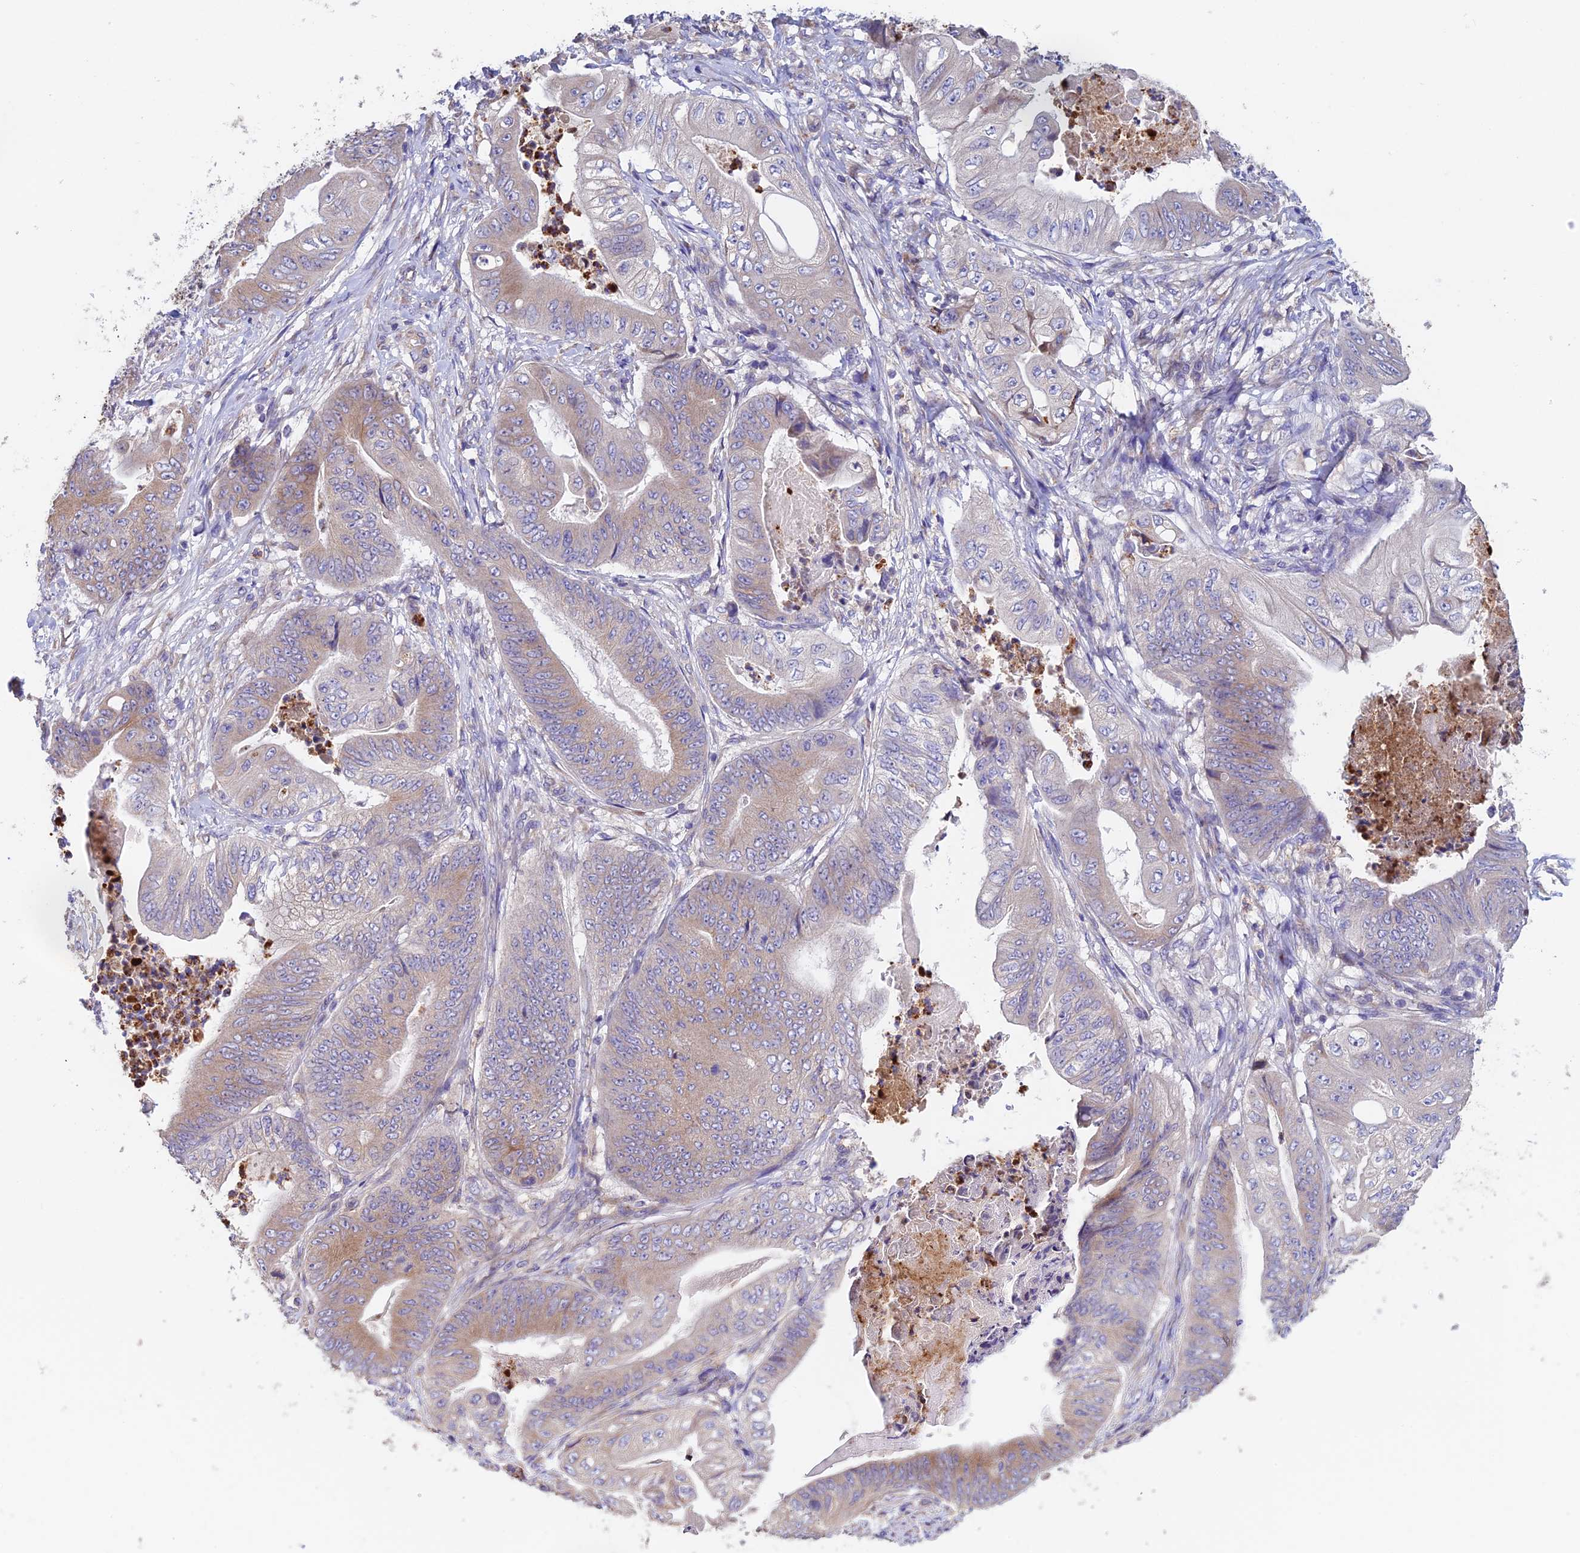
{"staining": {"intensity": "weak", "quantity": "<25%", "location": "cytoplasmic/membranous"}, "tissue": "stomach cancer", "cell_type": "Tumor cells", "image_type": "cancer", "snomed": [{"axis": "morphology", "description": "Adenocarcinoma, NOS"}, {"axis": "topography", "description": "Stomach"}], "caption": "Immunohistochemistry (IHC) histopathology image of neoplastic tissue: human stomach adenocarcinoma stained with DAB exhibits no significant protein expression in tumor cells.", "gene": "EMC3", "patient": {"sex": "male", "age": 62}}